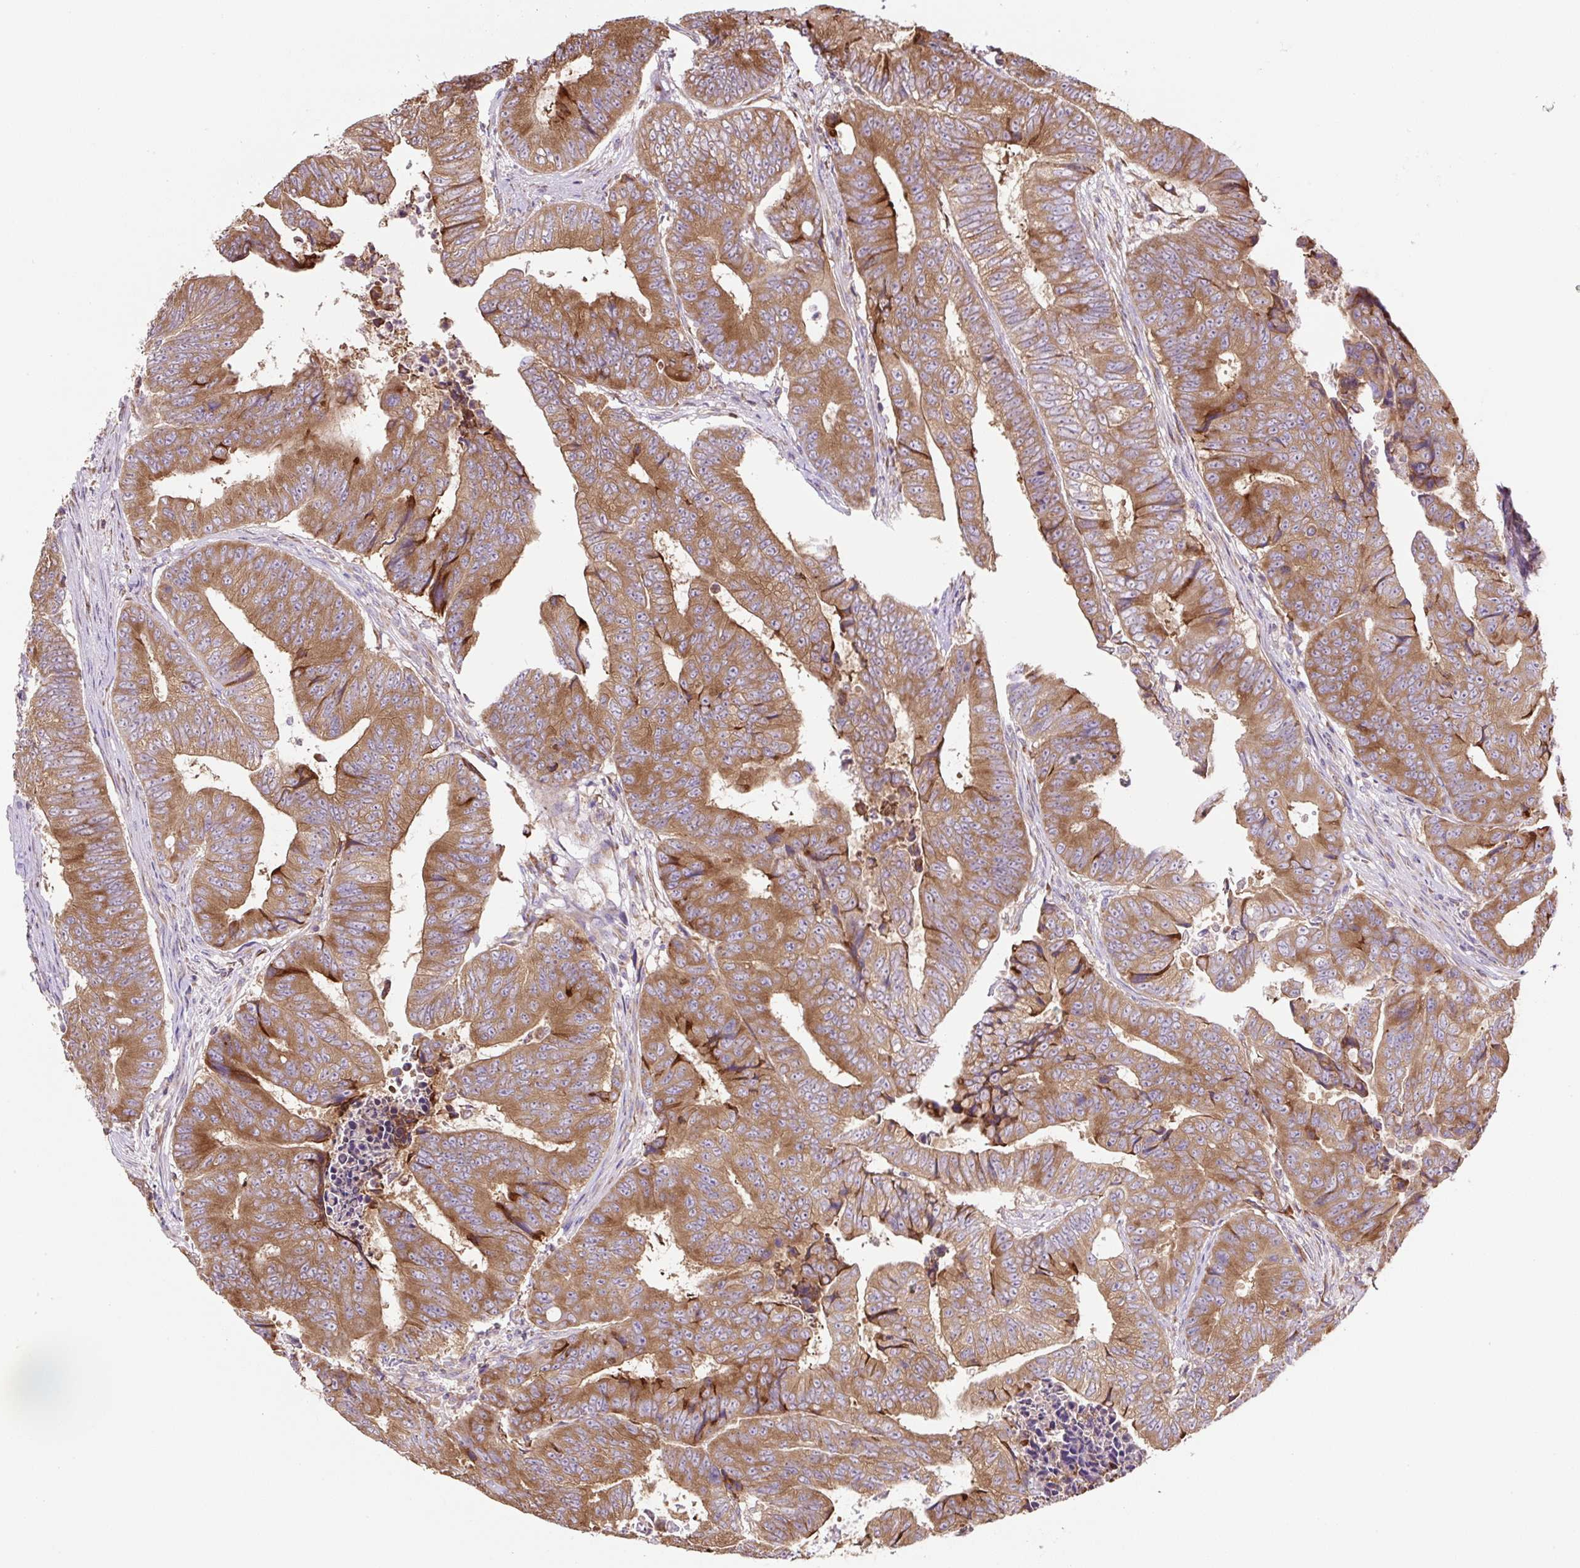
{"staining": {"intensity": "moderate", "quantity": ">75%", "location": "cytoplasmic/membranous"}, "tissue": "colorectal cancer", "cell_type": "Tumor cells", "image_type": "cancer", "snomed": [{"axis": "morphology", "description": "Adenocarcinoma, NOS"}, {"axis": "topography", "description": "Colon"}], "caption": "Immunohistochemistry image of neoplastic tissue: colorectal adenocarcinoma stained using immunohistochemistry (IHC) shows medium levels of moderate protein expression localized specifically in the cytoplasmic/membranous of tumor cells, appearing as a cytoplasmic/membranous brown color.", "gene": "RPS23", "patient": {"sex": "female", "age": 48}}